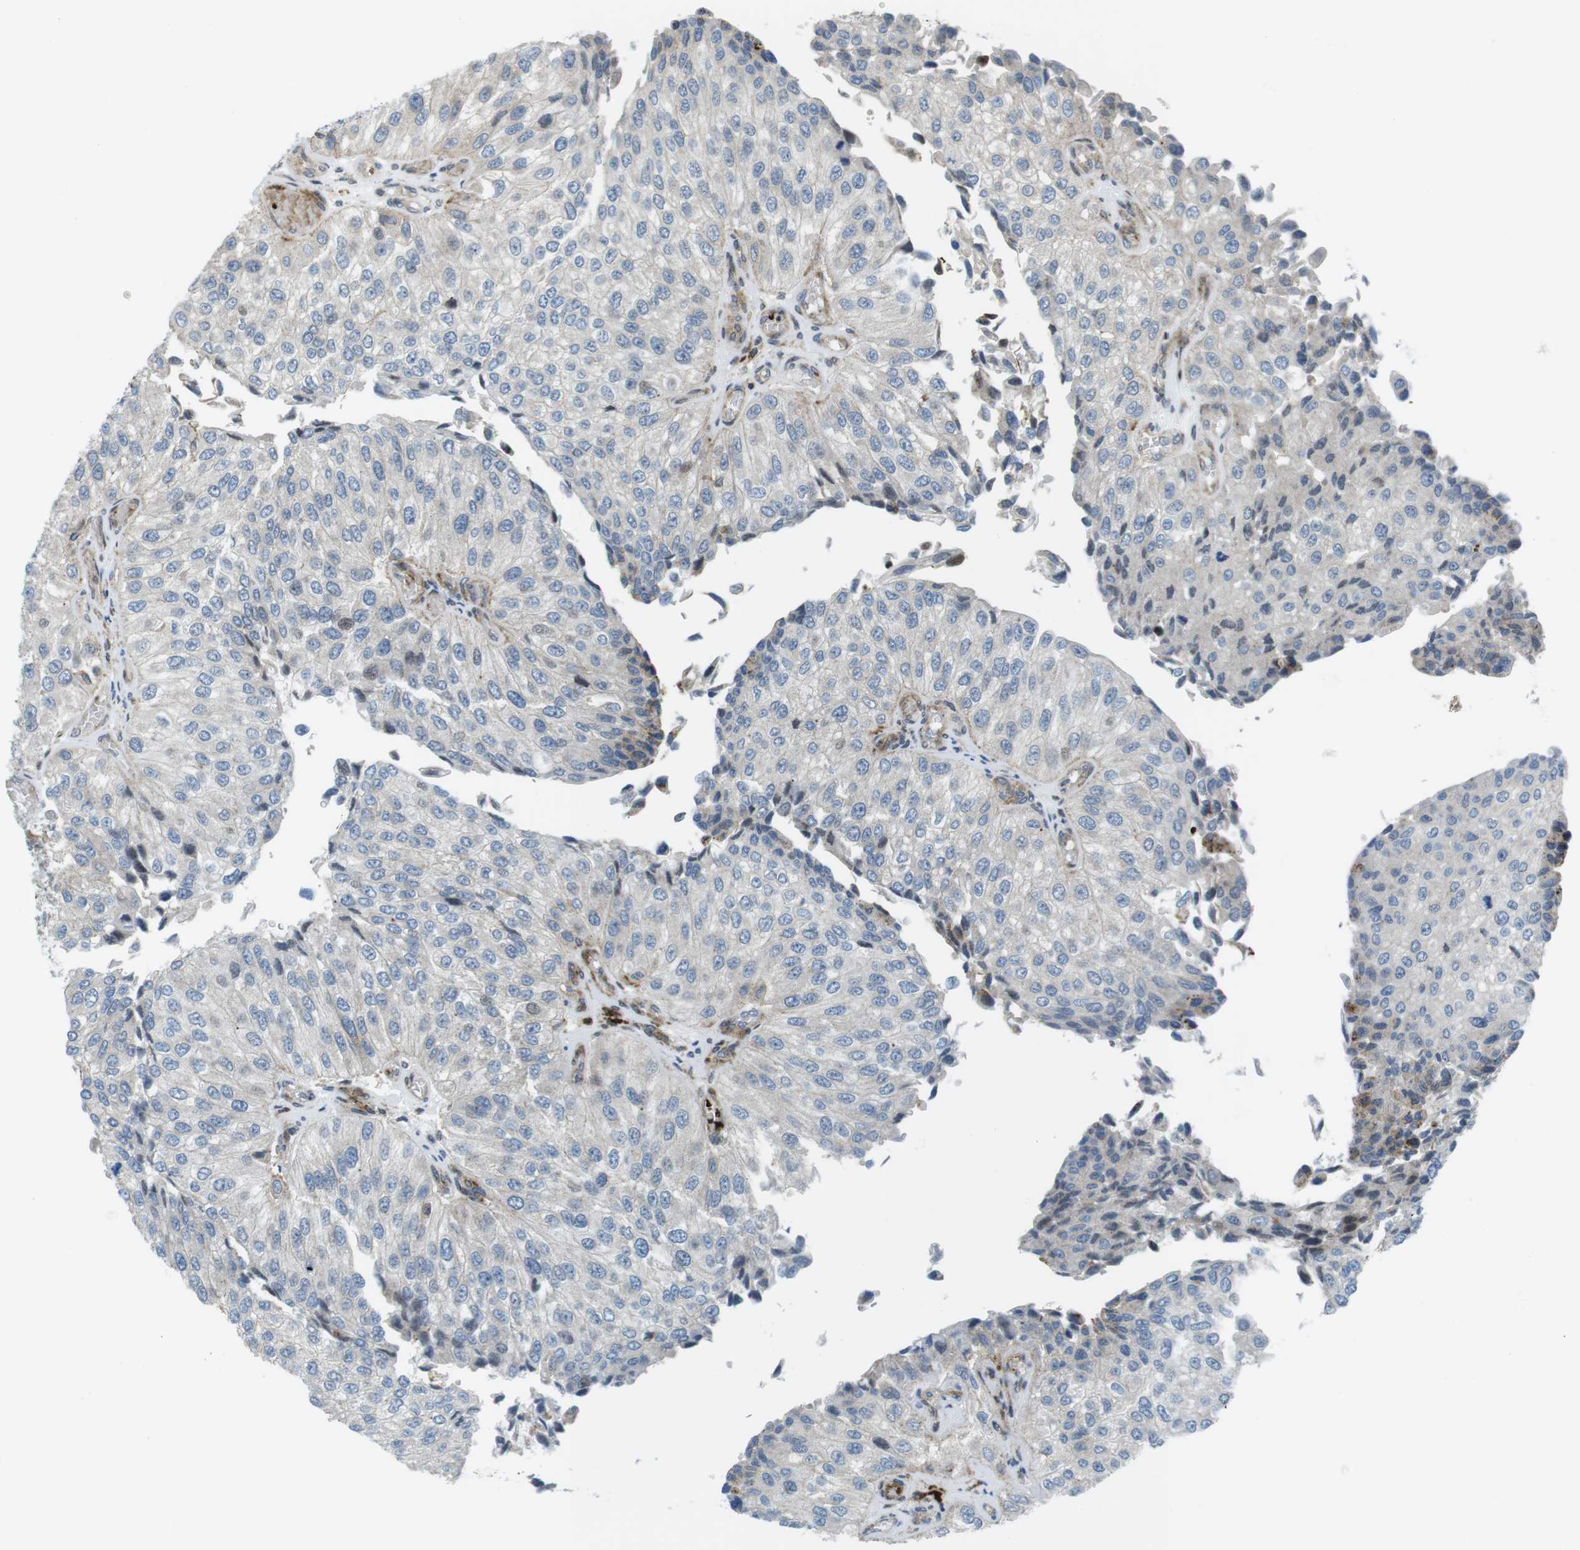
{"staining": {"intensity": "negative", "quantity": "none", "location": "none"}, "tissue": "urothelial cancer", "cell_type": "Tumor cells", "image_type": "cancer", "snomed": [{"axis": "morphology", "description": "Urothelial carcinoma, High grade"}, {"axis": "topography", "description": "Kidney"}, {"axis": "topography", "description": "Urinary bladder"}], "caption": "Tumor cells show no significant protein expression in urothelial carcinoma (high-grade).", "gene": "CUL7", "patient": {"sex": "male", "age": 77}}